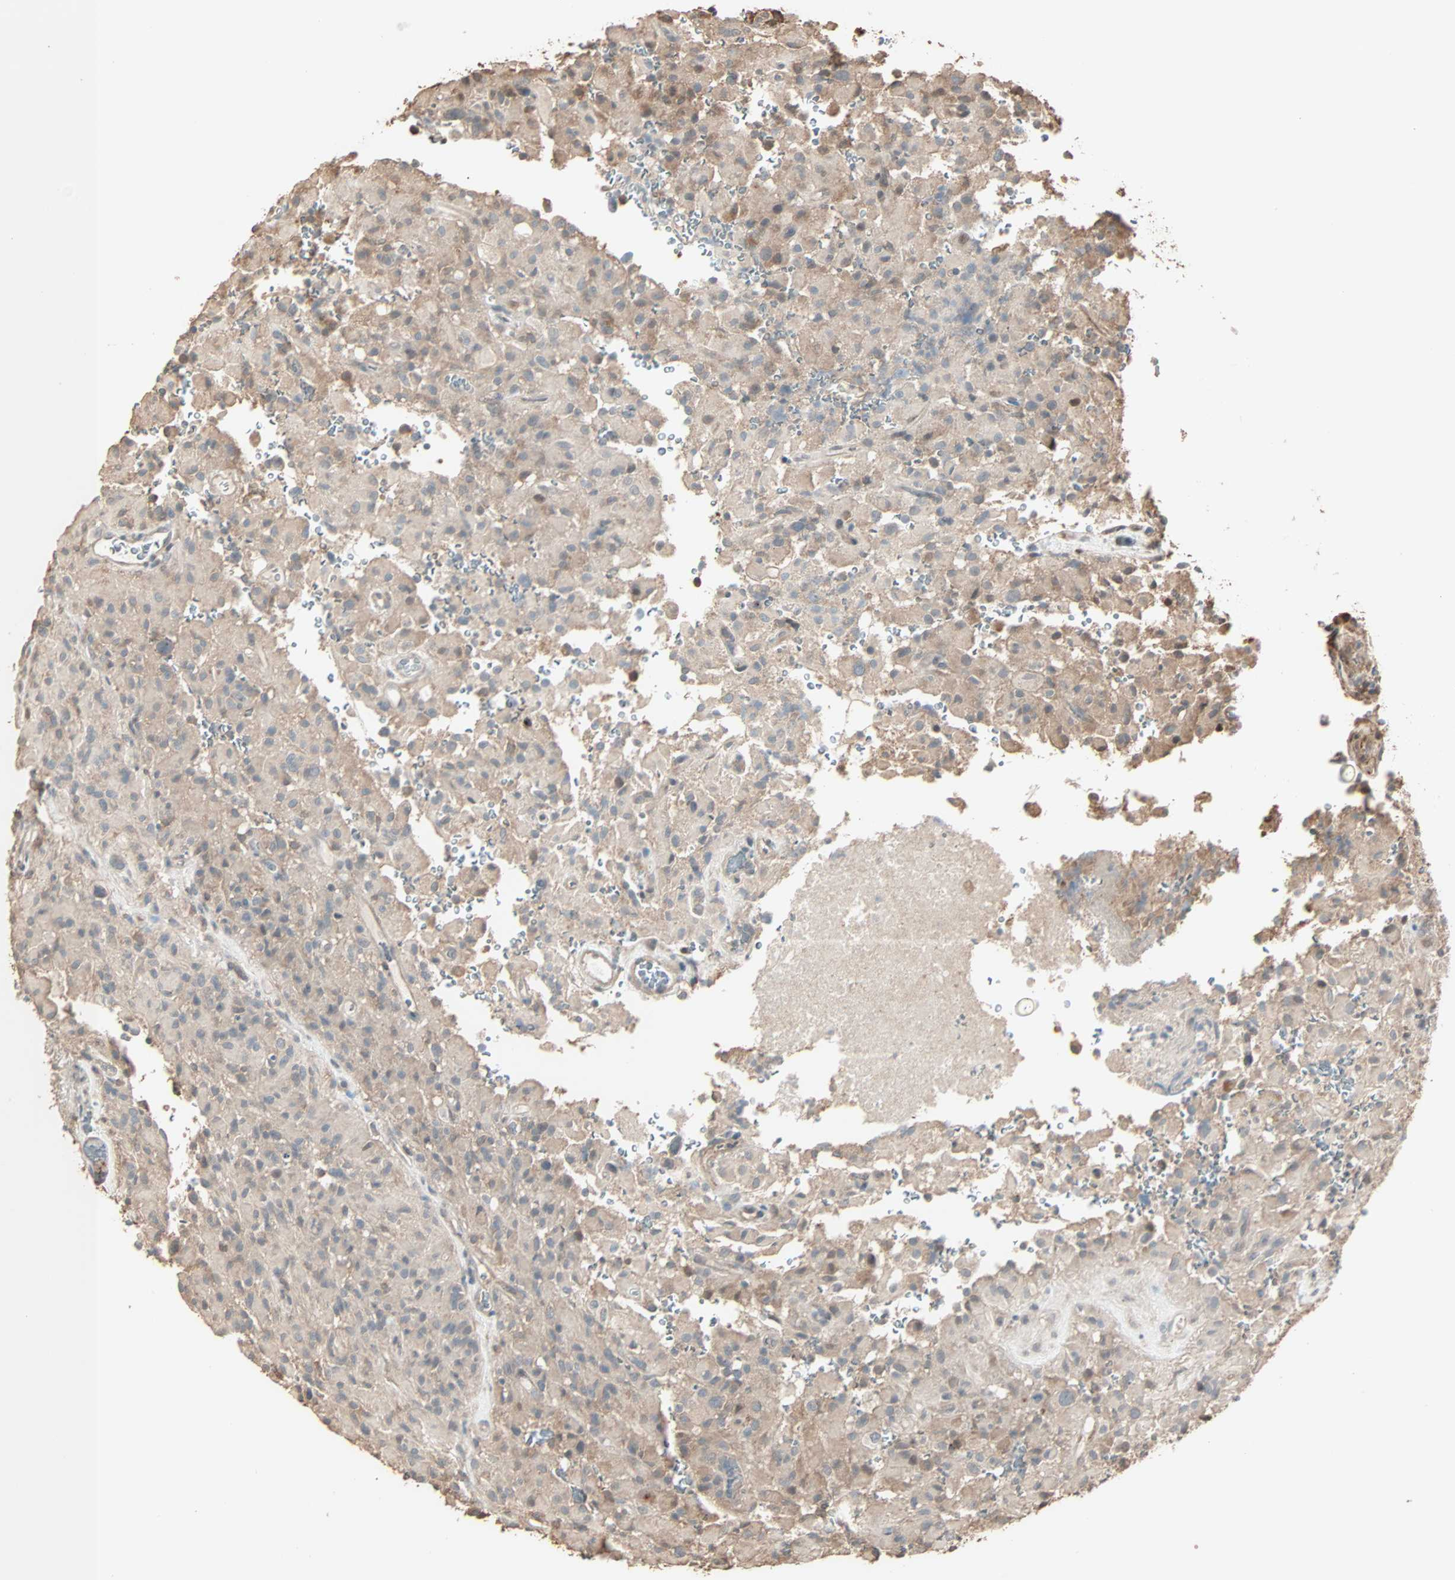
{"staining": {"intensity": "moderate", "quantity": "25%-75%", "location": "cytoplasmic/membranous"}, "tissue": "glioma", "cell_type": "Tumor cells", "image_type": "cancer", "snomed": [{"axis": "morphology", "description": "Glioma, malignant, High grade"}, {"axis": "topography", "description": "Brain"}], "caption": "Tumor cells reveal medium levels of moderate cytoplasmic/membranous expression in approximately 25%-75% of cells in glioma. (brown staining indicates protein expression, while blue staining denotes nuclei).", "gene": "CALCRL", "patient": {"sex": "male", "age": 71}}